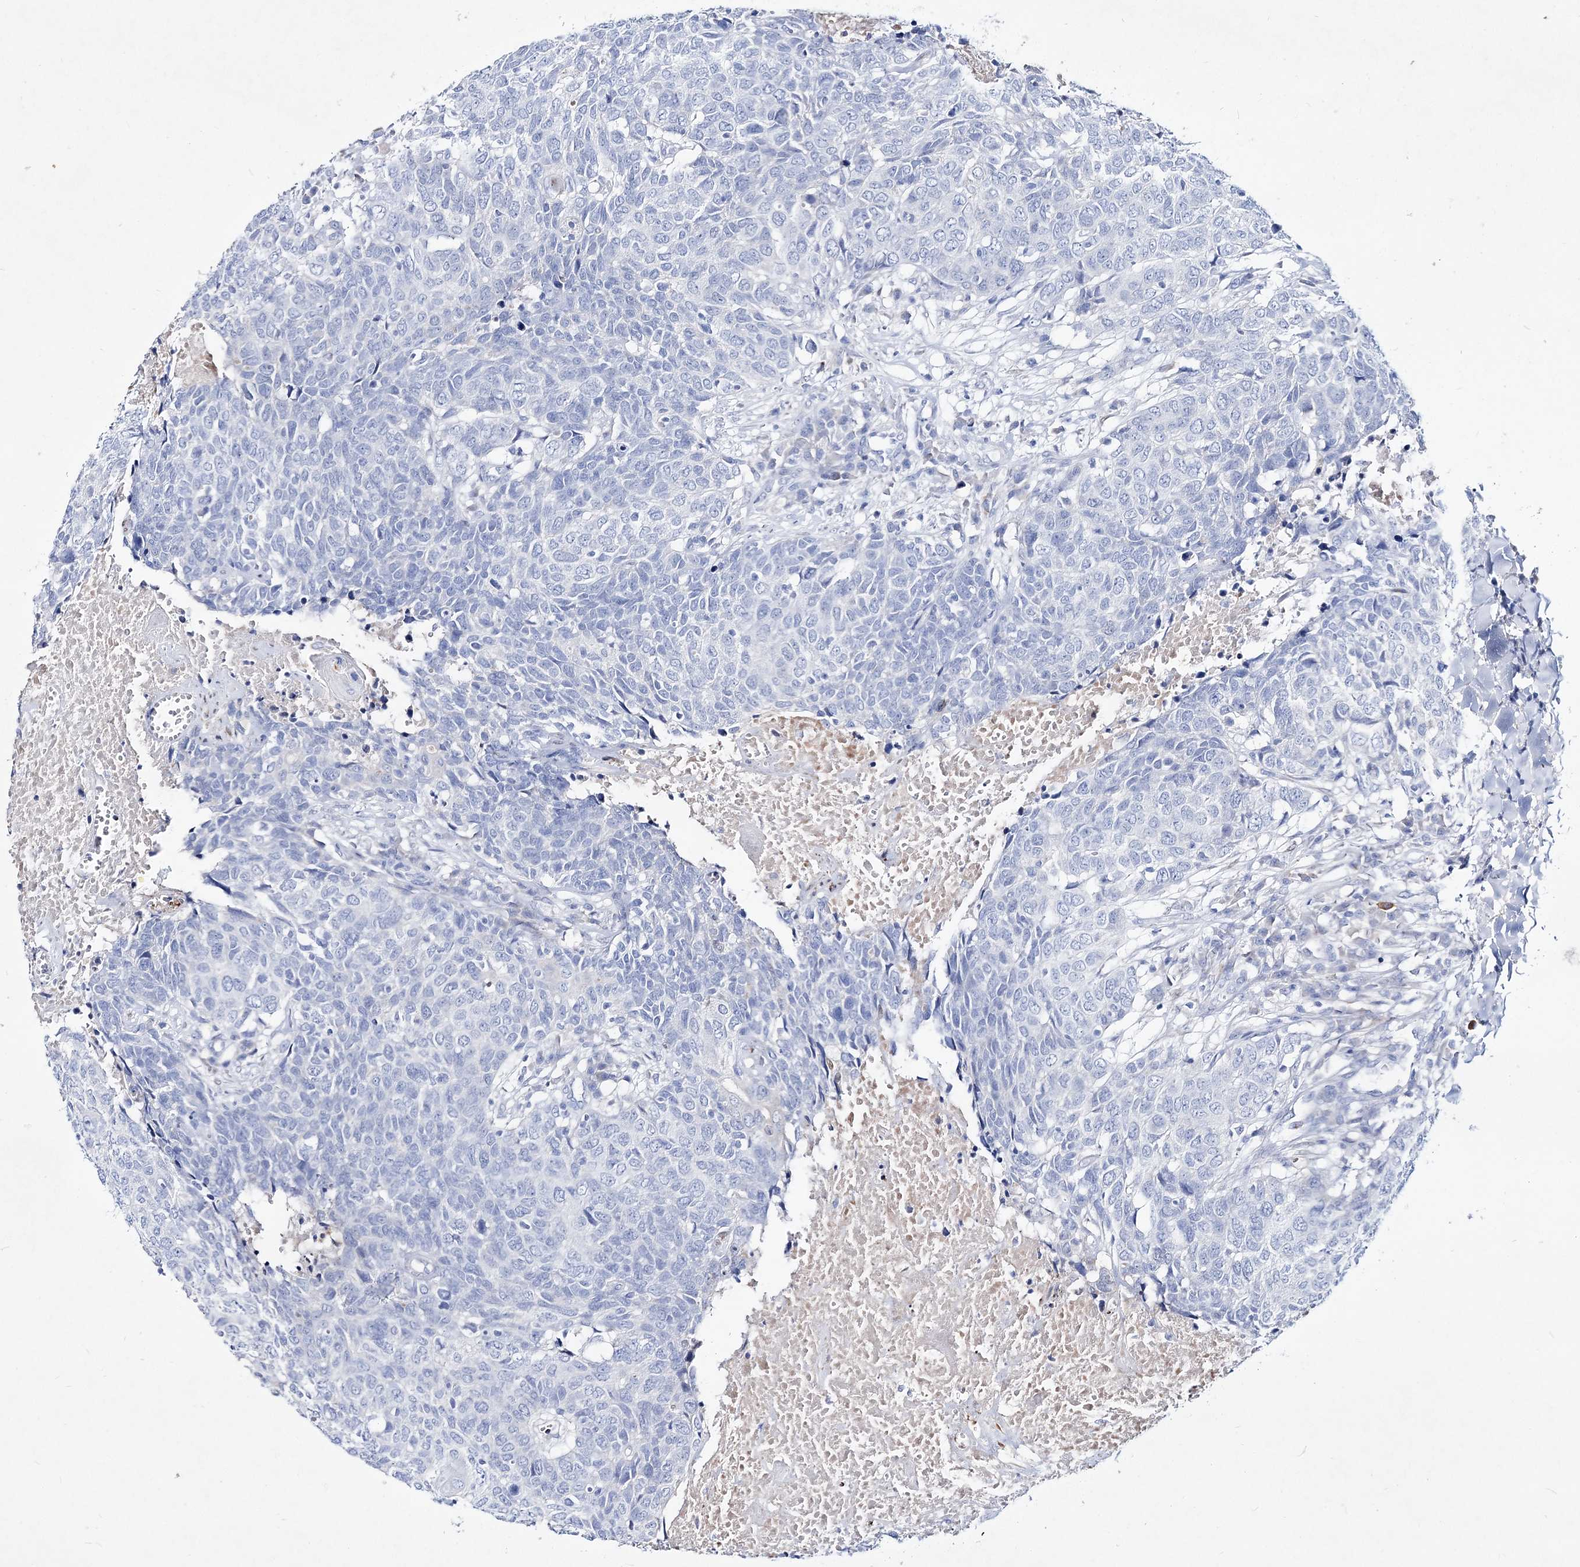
{"staining": {"intensity": "negative", "quantity": "none", "location": "none"}, "tissue": "head and neck cancer", "cell_type": "Tumor cells", "image_type": "cancer", "snomed": [{"axis": "morphology", "description": "Squamous cell carcinoma, NOS"}, {"axis": "topography", "description": "Head-Neck"}], "caption": "DAB (3,3'-diaminobenzidine) immunohistochemical staining of human head and neck cancer (squamous cell carcinoma) displays no significant expression in tumor cells. (DAB (3,3'-diaminobenzidine) immunohistochemistry (IHC), high magnification).", "gene": "SPINK7", "patient": {"sex": "male", "age": 66}}